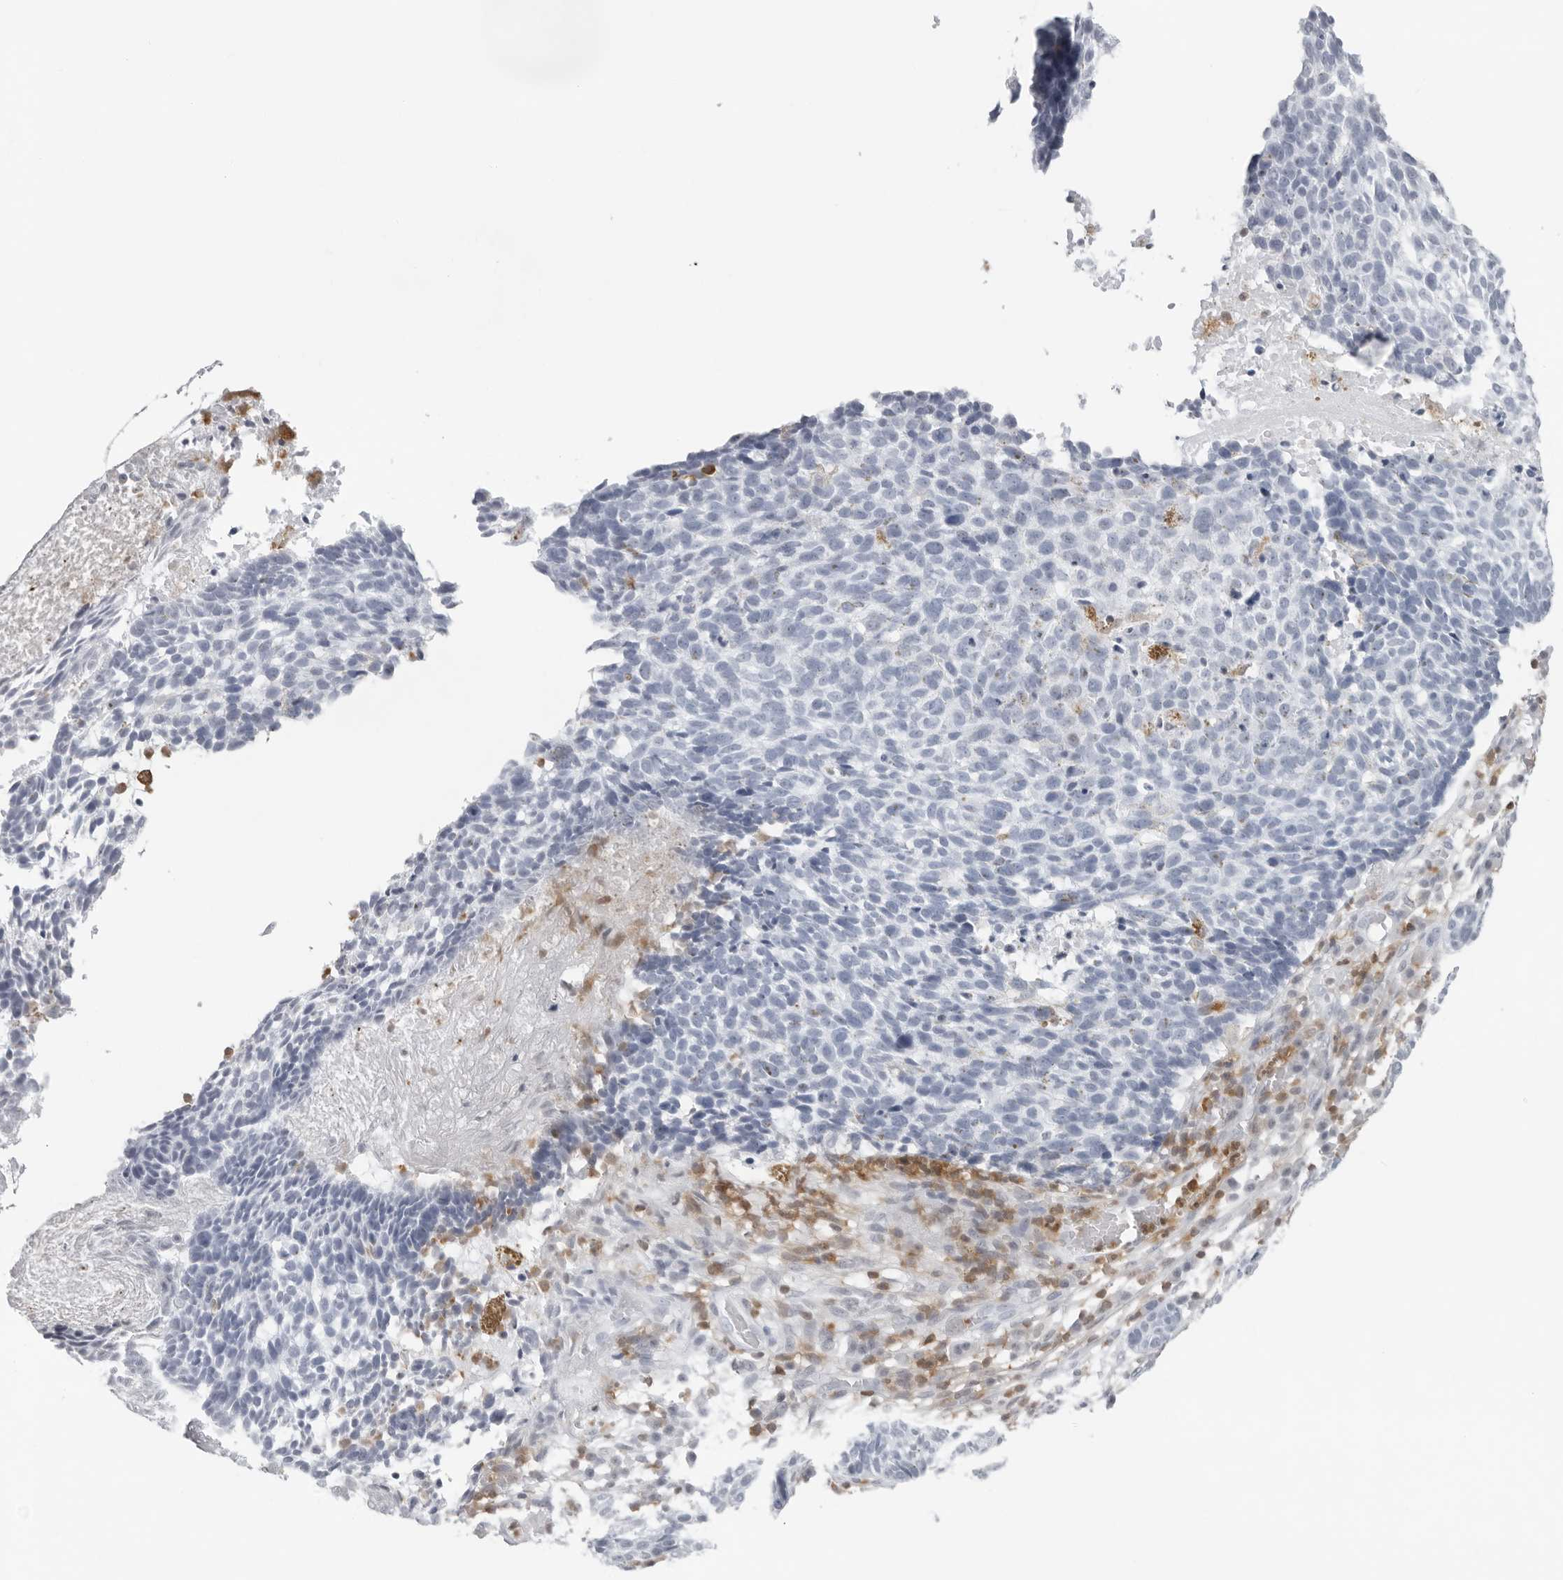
{"staining": {"intensity": "negative", "quantity": "none", "location": "none"}, "tissue": "skin cancer", "cell_type": "Tumor cells", "image_type": "cancer", "snomed": [{"axis": "morphology", "description": "Basal cell carcinoma"}, {"axis": "topography", "description": "Skin"}], "caption": "This is an IHC image of human basal cell carcinoma (skin). There is no positivity in tumor cells.", "gene": "FMNL1", "patient": {"sex": "male", "age": 85}}